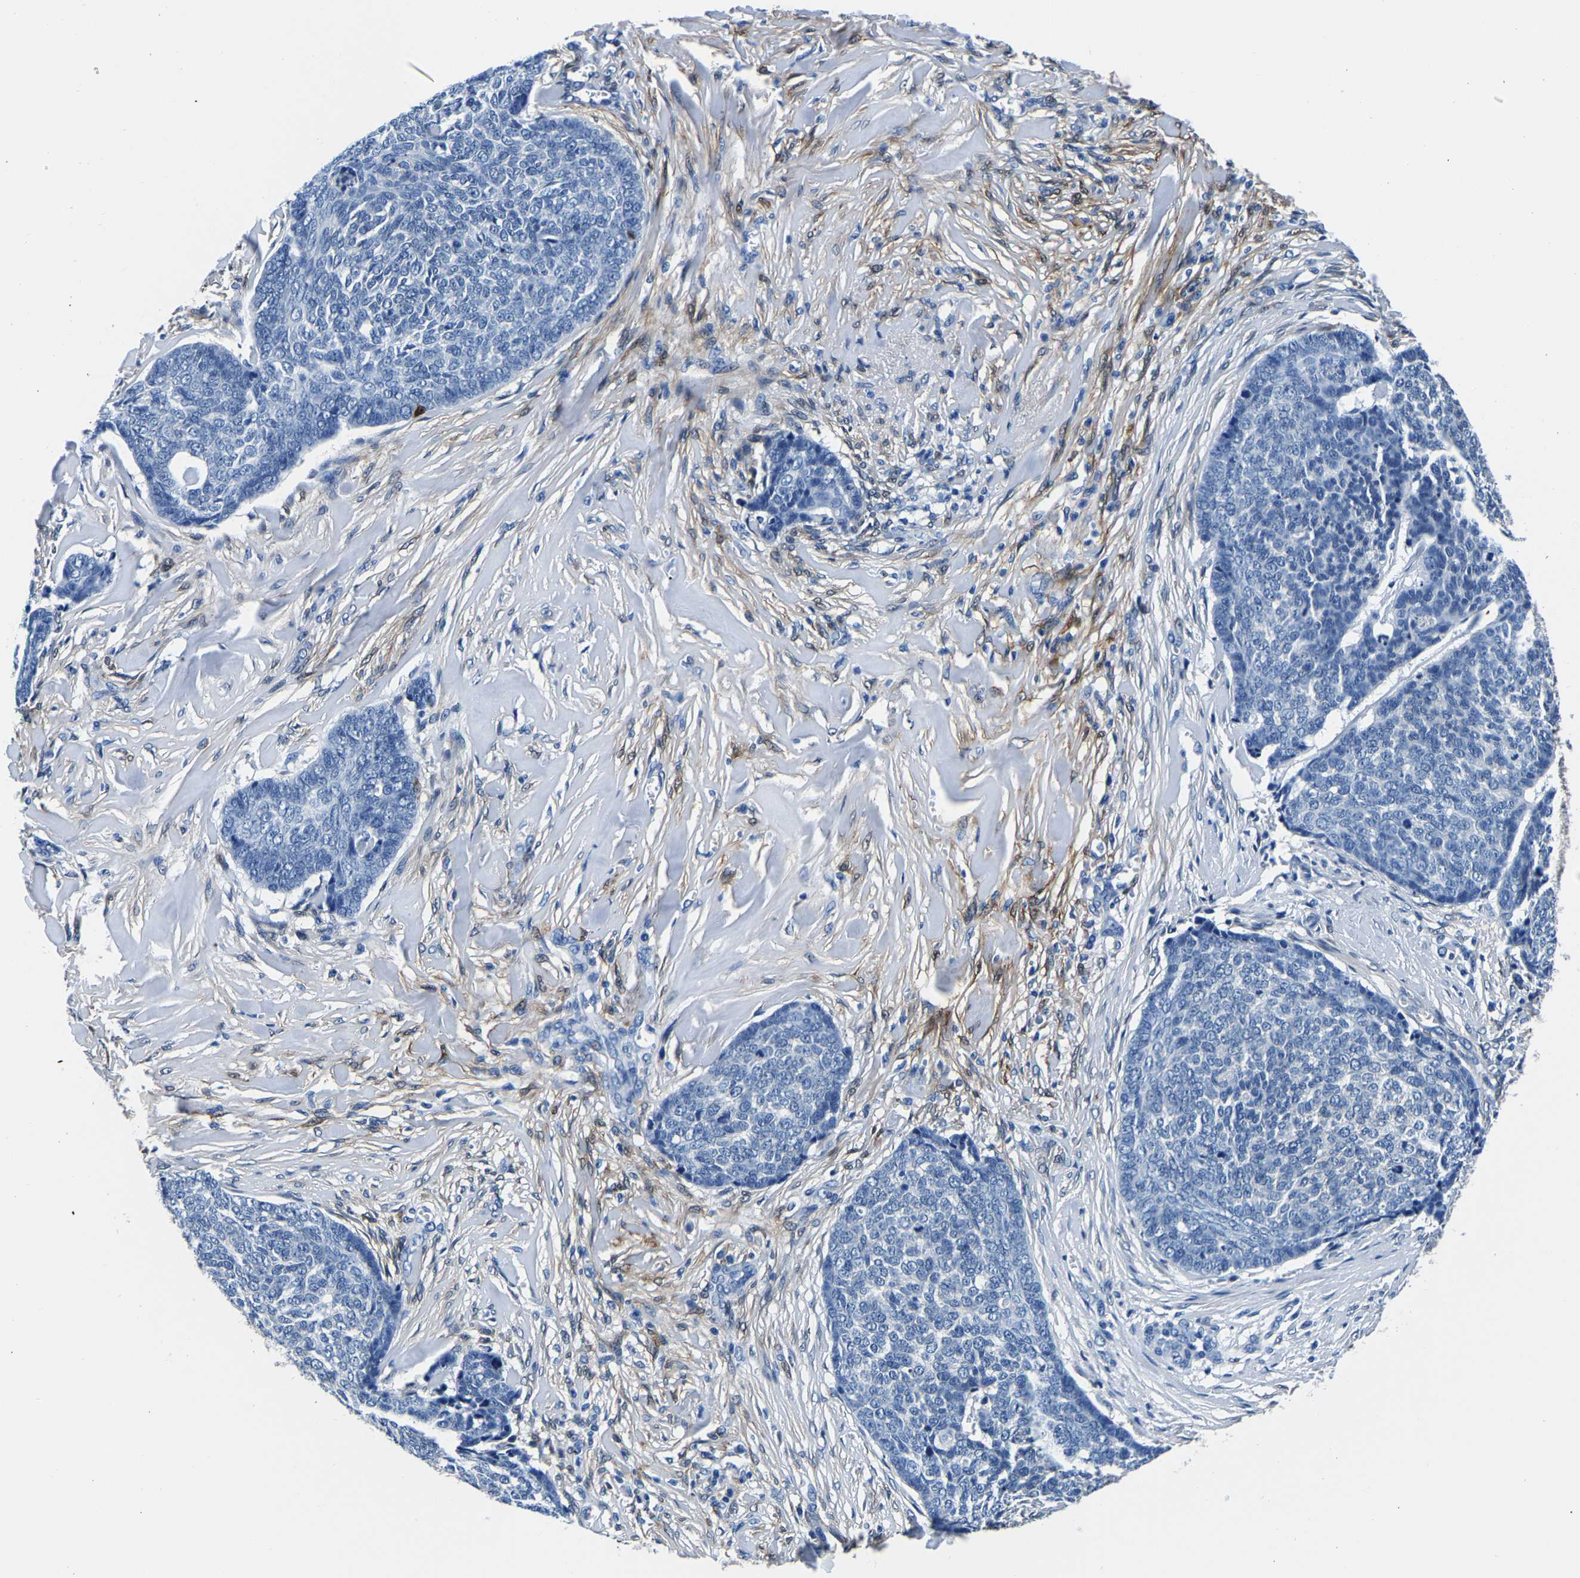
{"staining": {"intensity": "negative", "quantity": "none", "location": "none"}, "tissue": "skin cancer", "cell_type": "Tumor cells", "image_type": "cancer", "snomed": [{"axis": "morphology", "description": "Basal cell carcinoma"}, {"axis": "topography", "description": "Skin"}], "caption": "Tumor cells show no significant protein positivity in skin cancer (basal cell carcinoma).", "gene": "S100A13", "patient": {"sex": "male", "age": 84}}